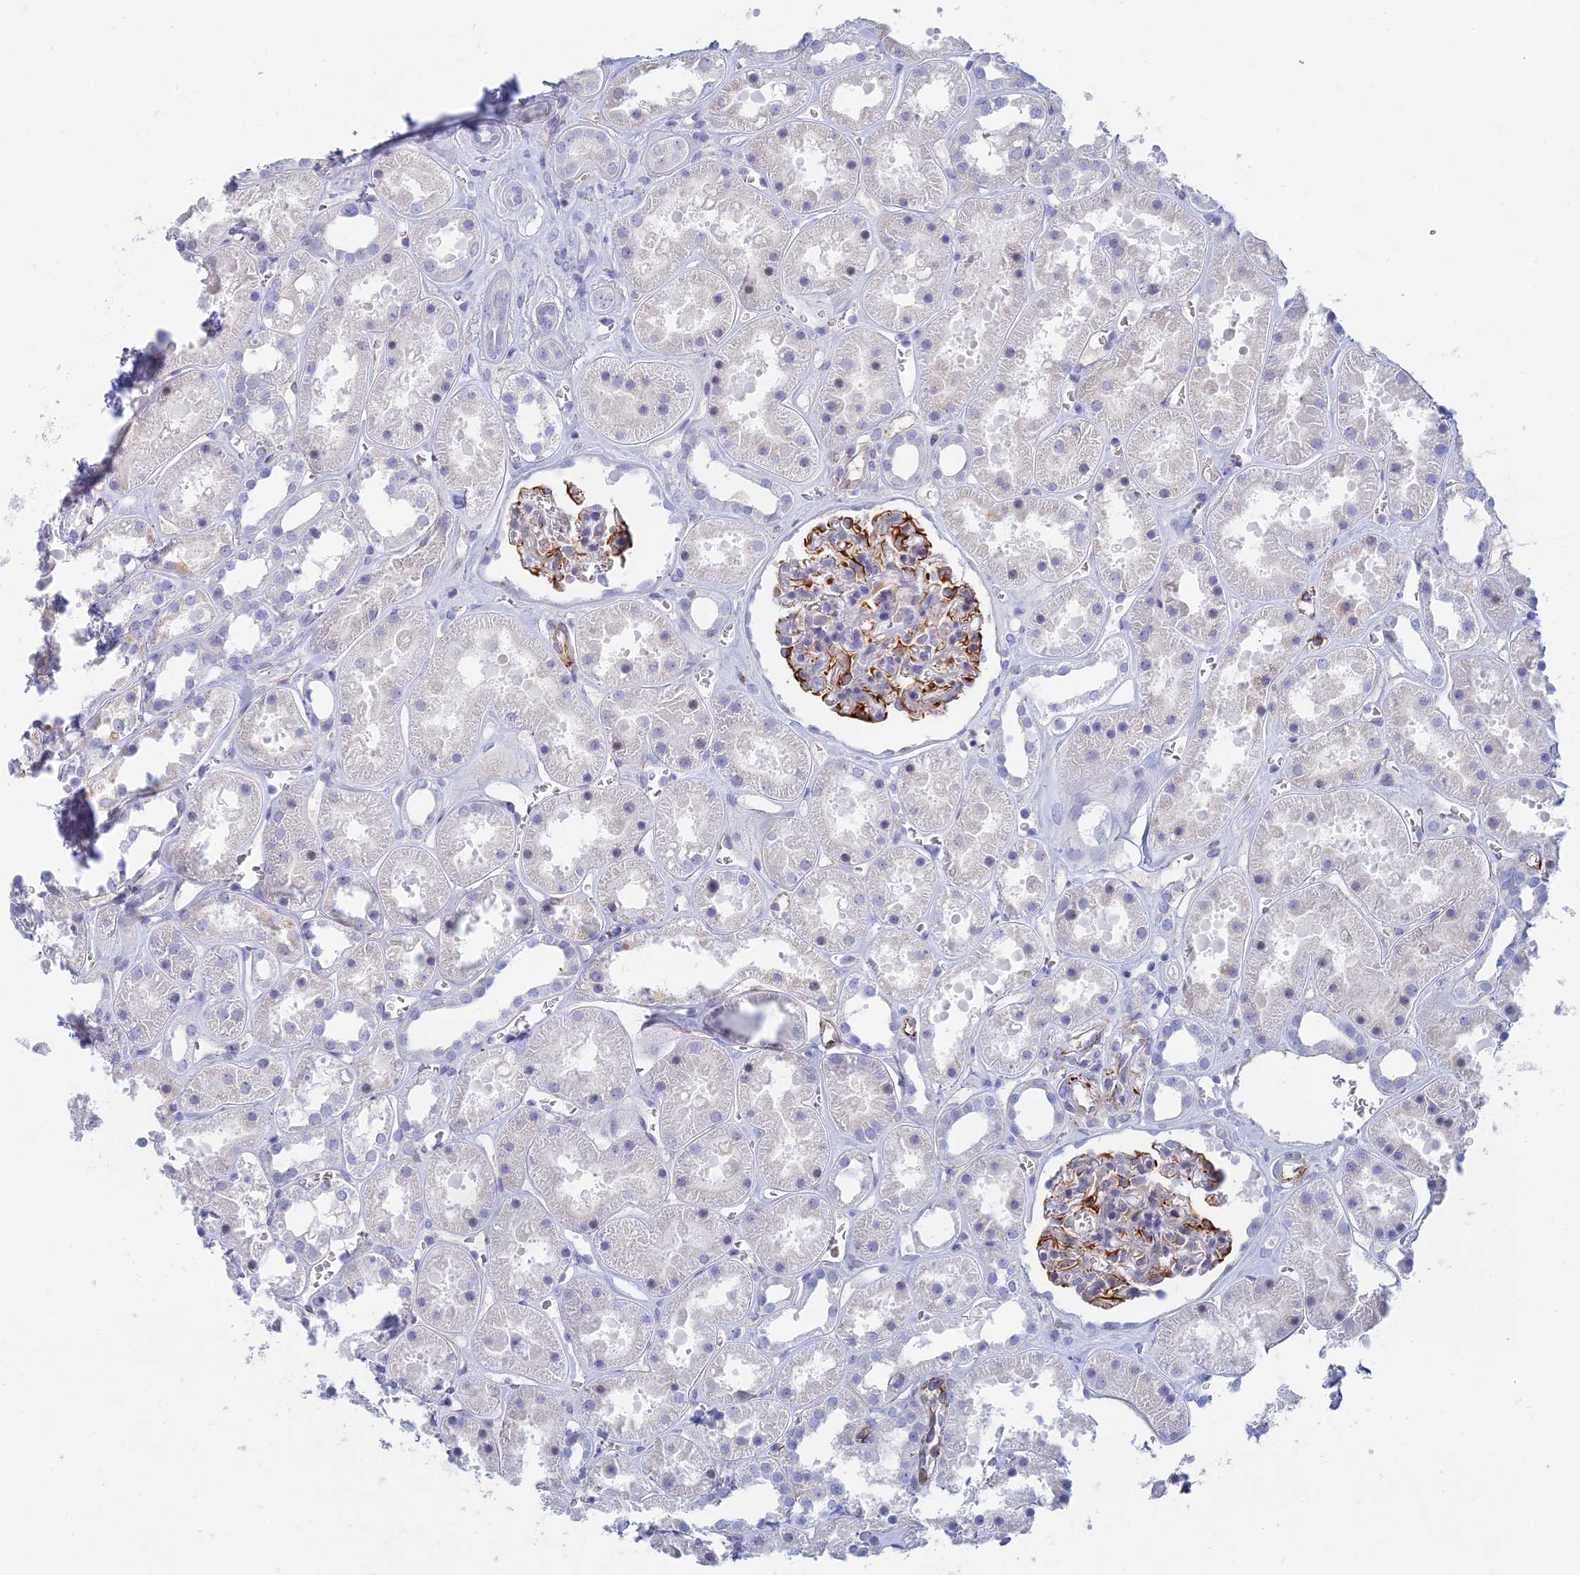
{"staining": {"intensity": "strong", "quantity": "<25%", "location": "cytoplasmic/membranous"}, "tissue": "kidney", "cell_type": "Cells in glomeruli", "image_type": "normal", "snomed": [{"axis": "morphology", "description": "Normal tissue, NOS"}, {"axis": "topography", "description": "Kidney"}], "caption": "Immunohistochemical staining of unremarkable human kidney exhibits strong cytoplasmic/membranous protein expression in approximately <25% of cells in glomeruli. Nuclei are stained in blue.", "gene": "FERD3L", "patient": {"sex": "female", "age": 41}}